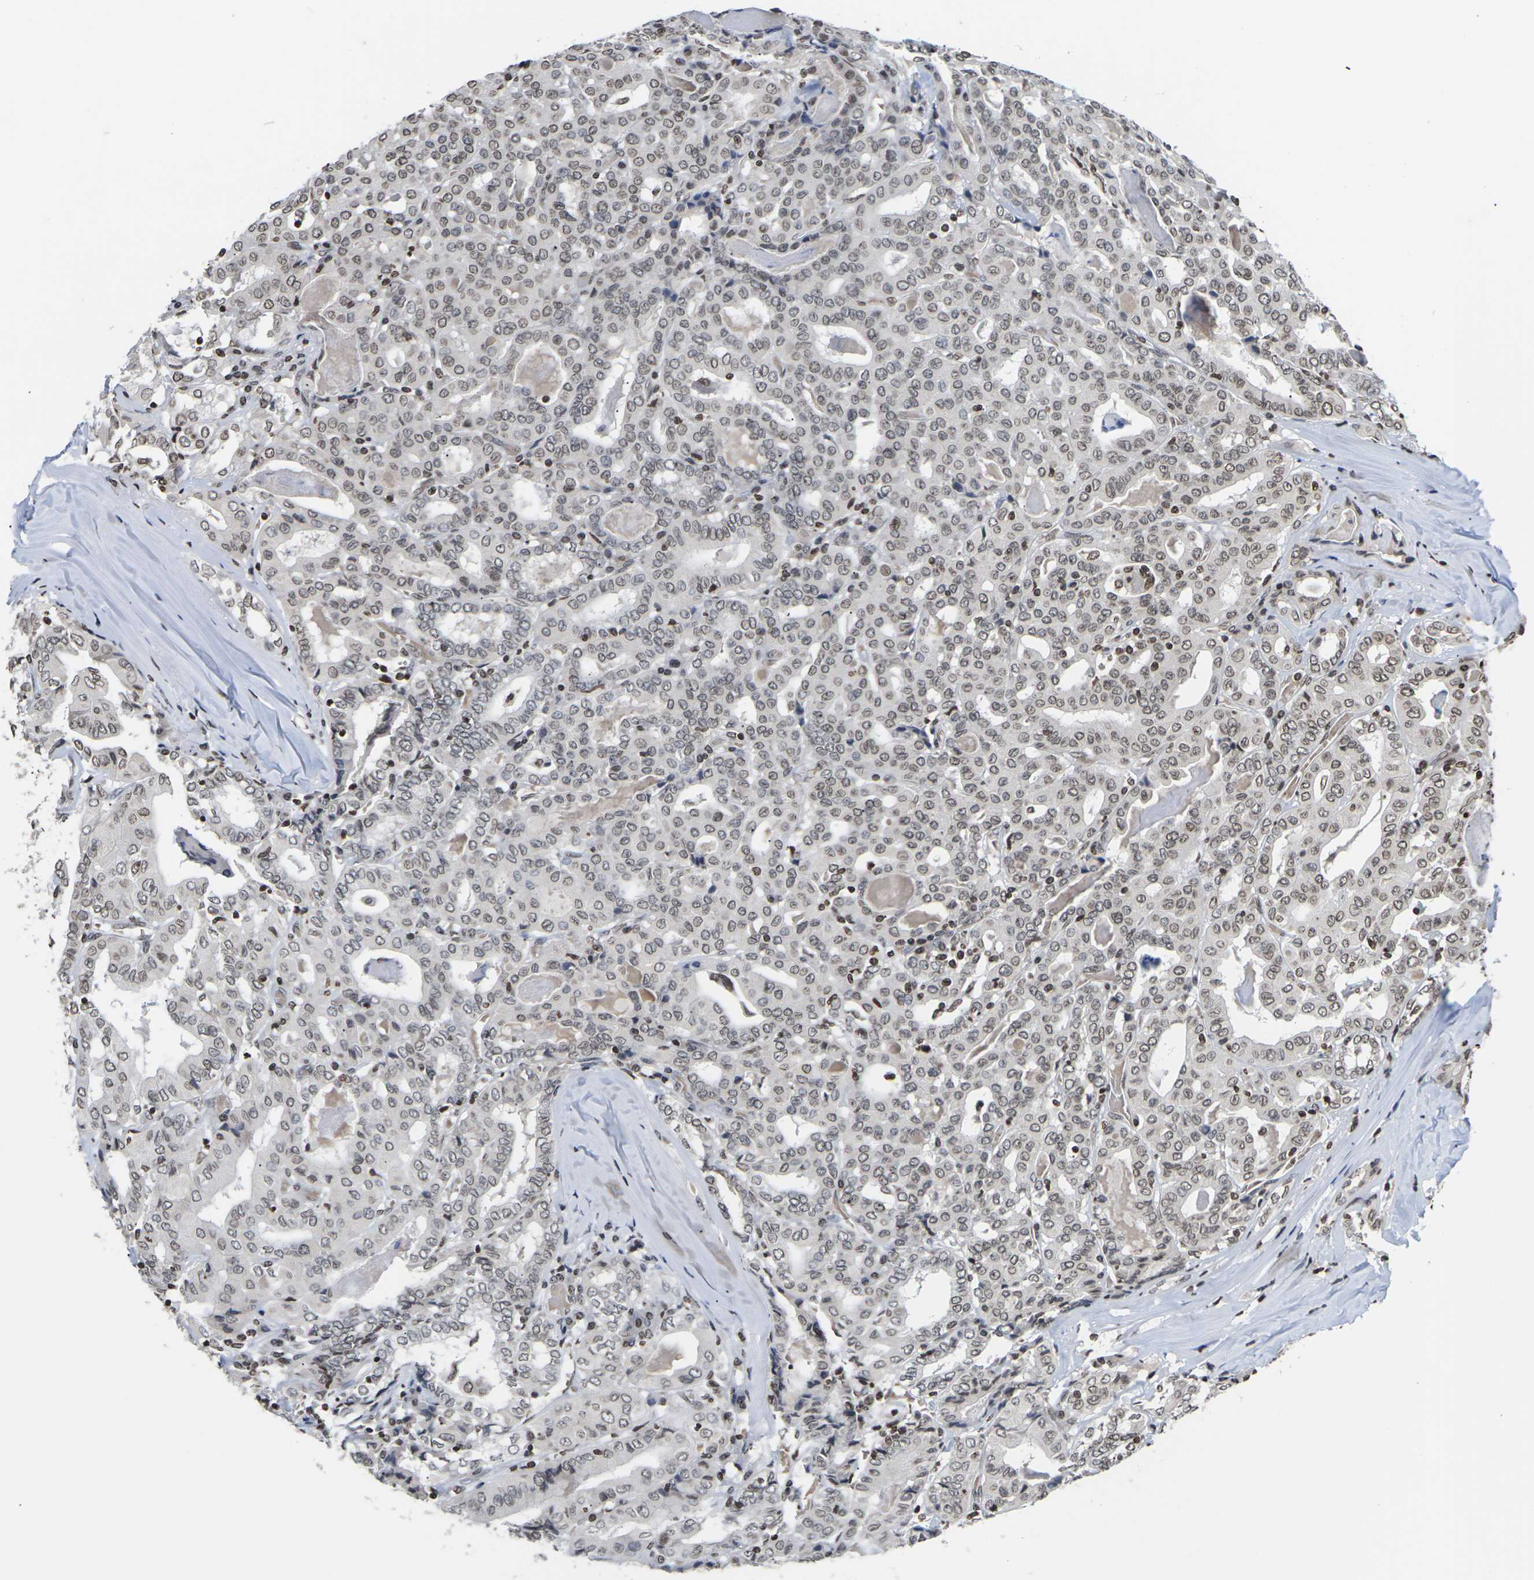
{"staining": {"intensity": "moderate", "quantity": ">75%", "location": "nuclear"}, "tissue": "thyroid cancer", "cell_type": "Tumor cells", "image_type": "cancer", "snomed": [{"axis": "morphology", "description": "Papillary adenocarcinoma, NOS"}, {"axis": "topography", "description": "Thyroid gland"}], "caption": "Immunohistochemical staining of thyroid cancer (papillary adenocarcinoma) demonstrates medium levels of moderate nuclear protein expression in approximately >75% of tumor cells. (IHC, brightfield microscopy, high magnification).", "gene": "ETV5", "patient": {"sex": "female", "age": 42}}